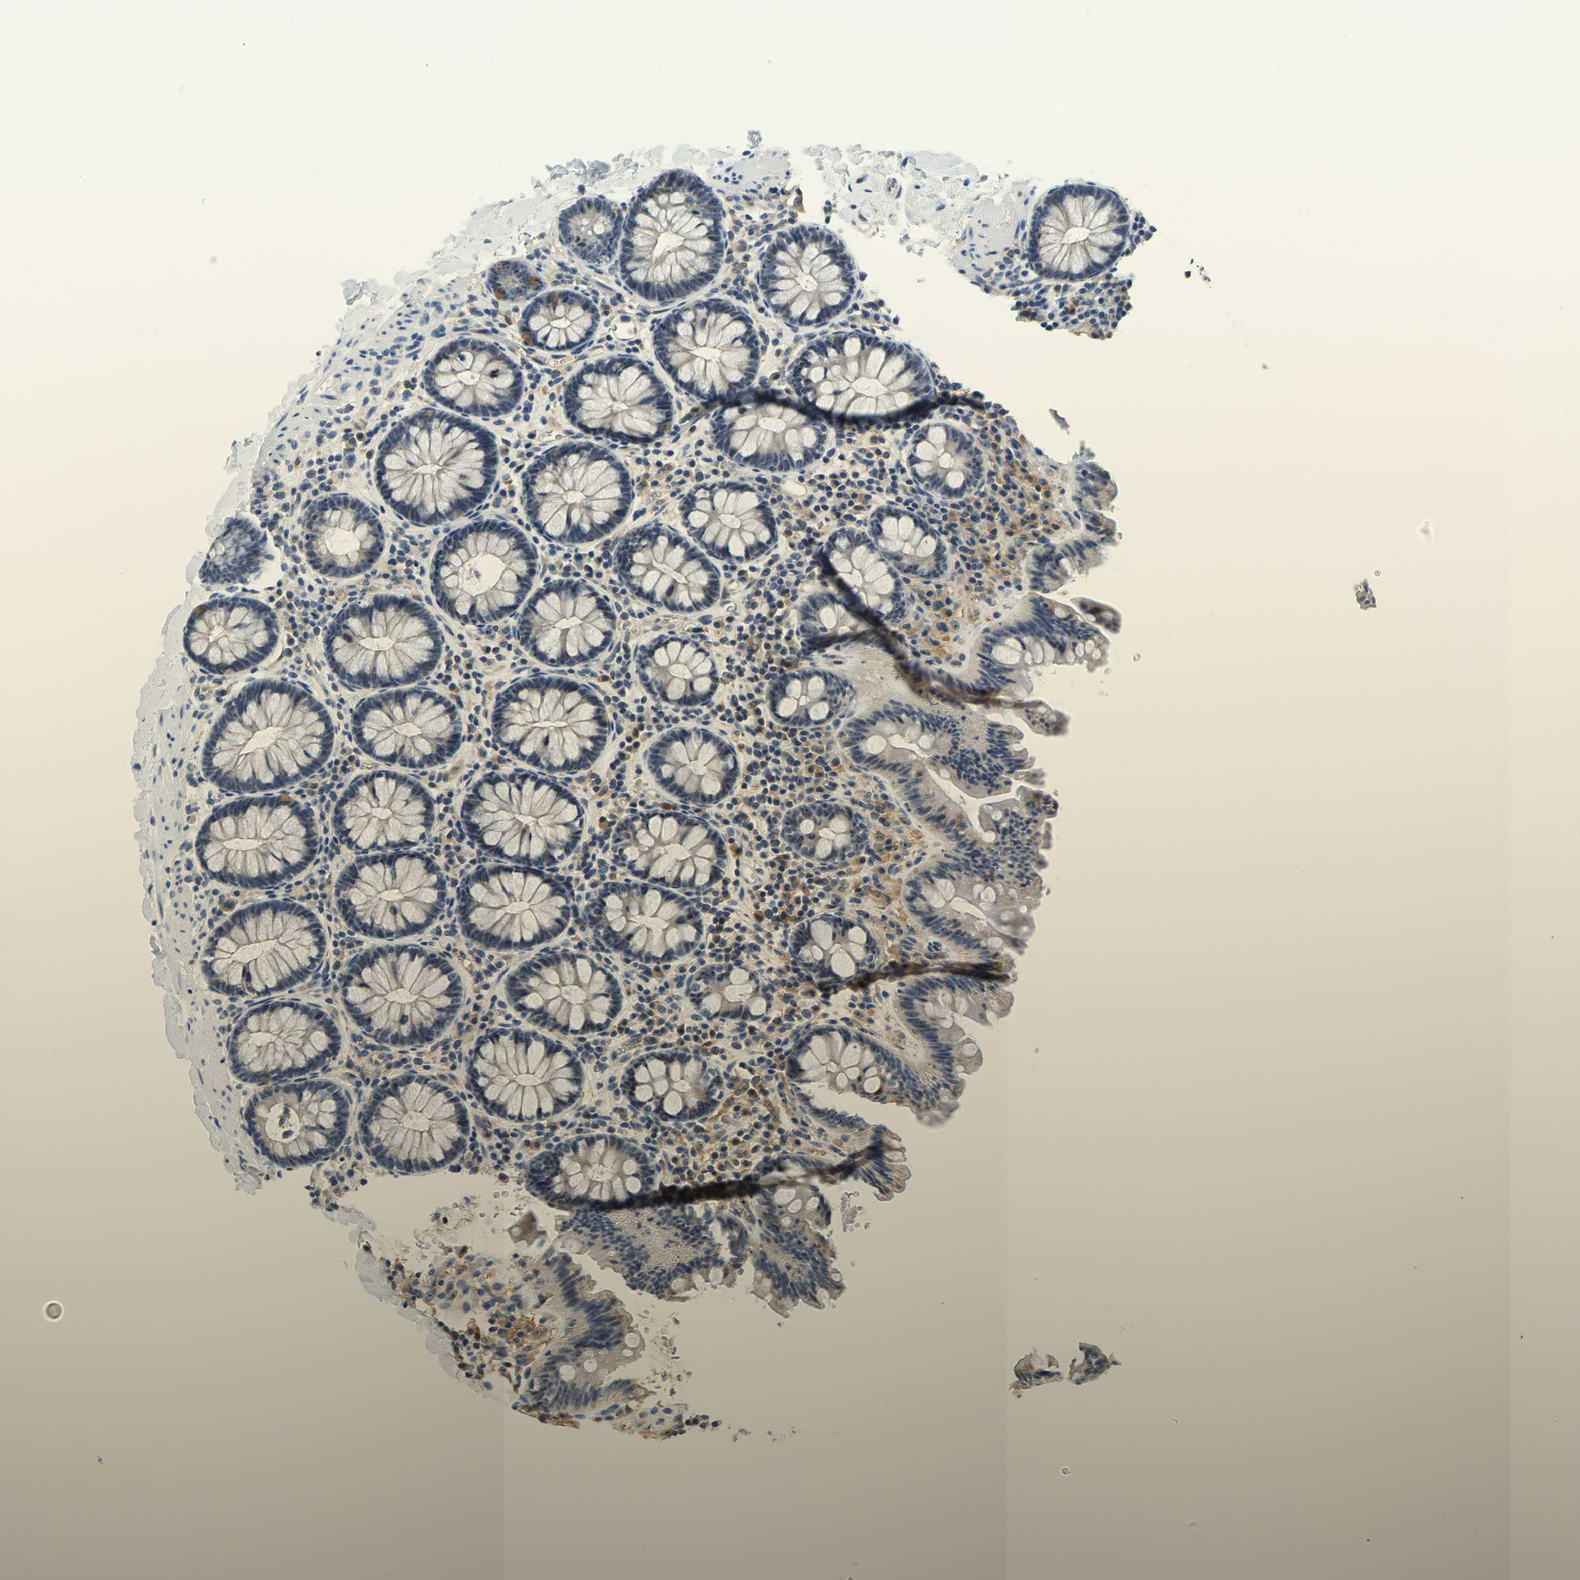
{"staining": {"intensity": "negative", "quantity": "none", "location": "none"}, "tissue": "colon", "cell_type": "Endothelial cells", "image_type": "normal", "snomed": [{"axis": "morphology", "description": "Normal tissue, NOS"}, {"axis": "topography", "description": "Colon"}], "caption": "DAB (3,3'-diaminobenzidine) immunohistochemical staining of unremarkable colon shows no significant positivity in endothelial cells.", "gene": "RRP1", "patient": {"sex": "female", "age": 80}}